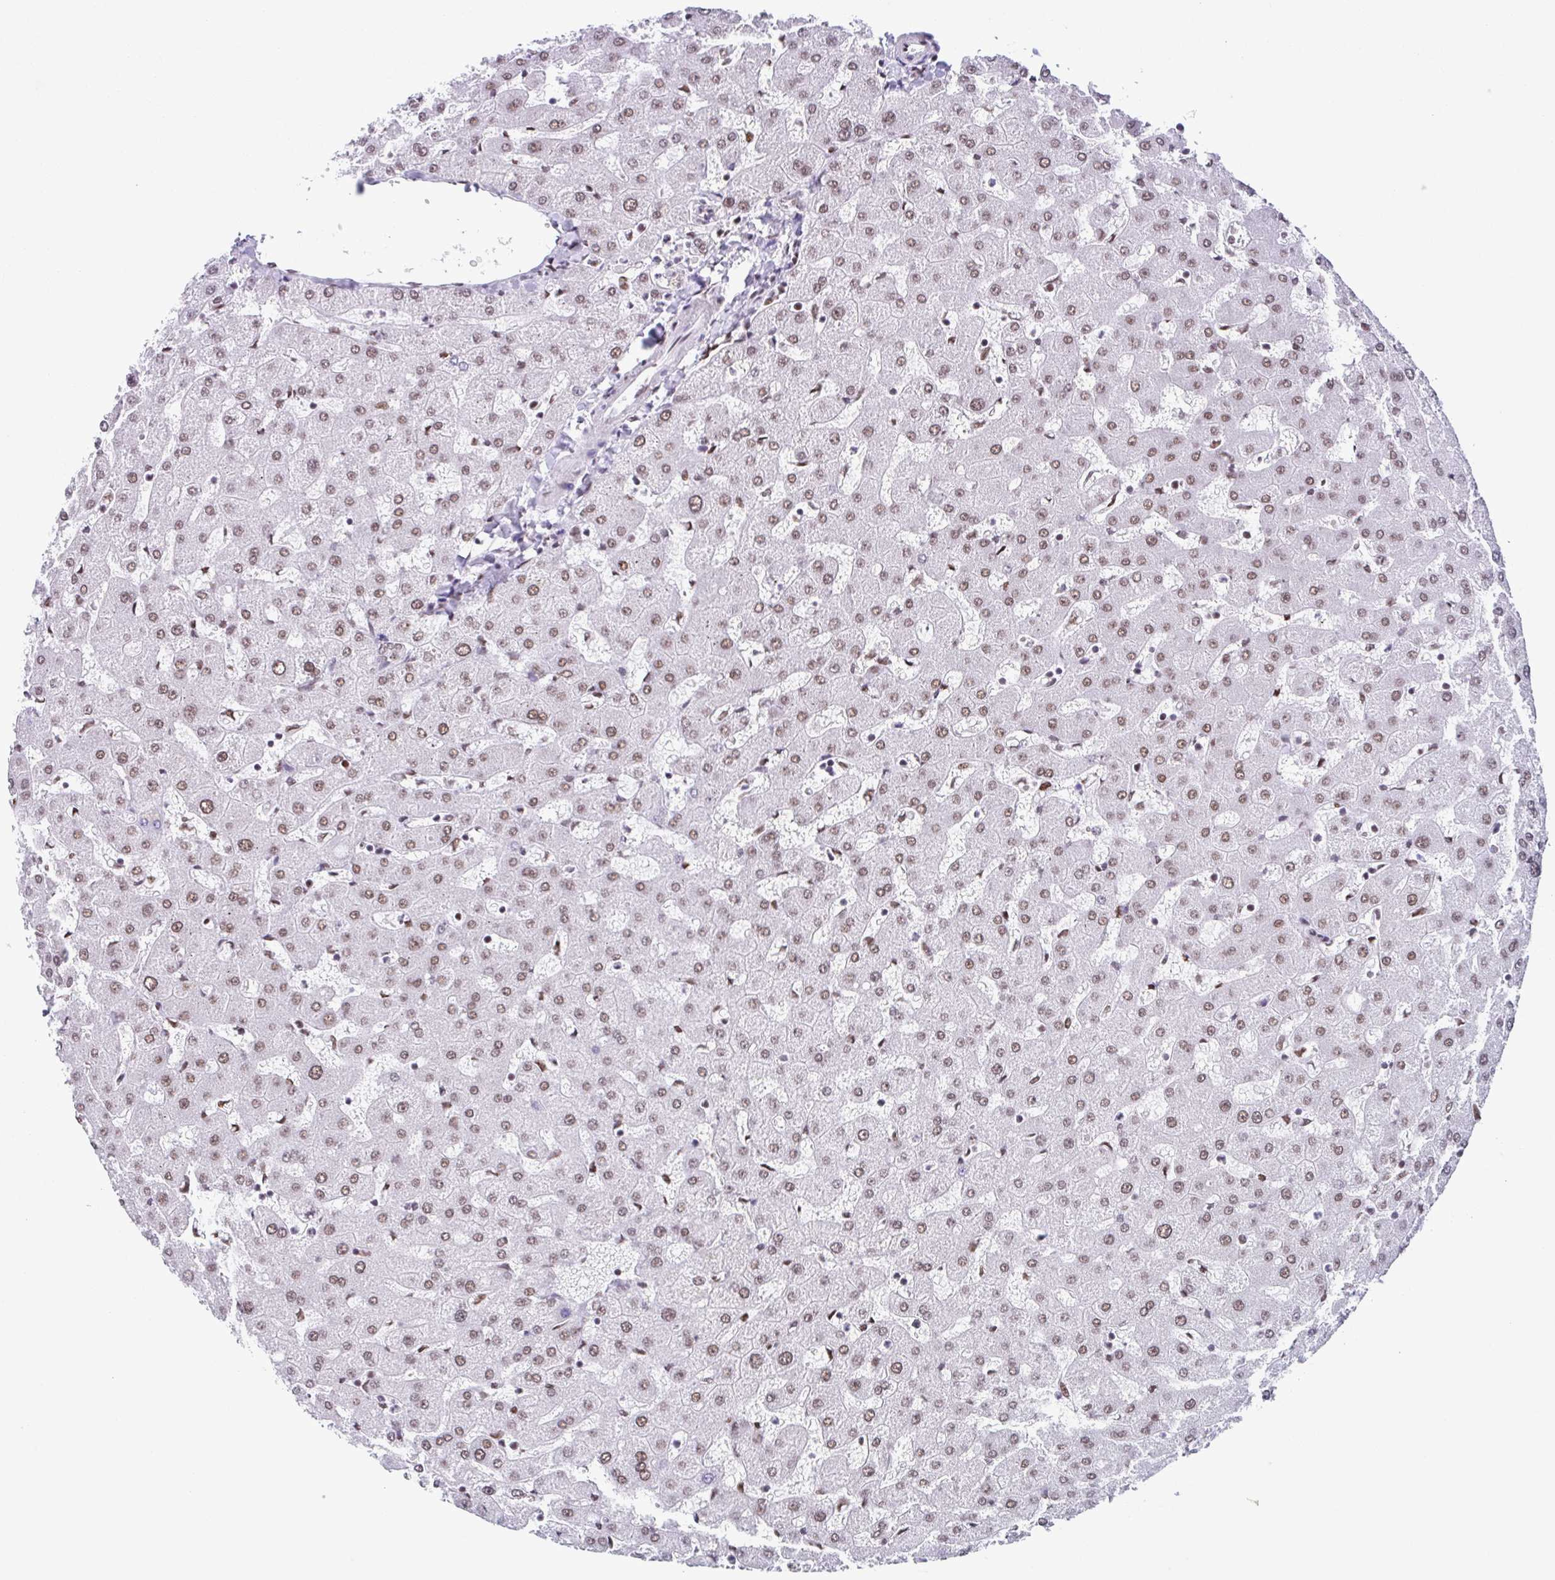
{"staining": {"intensity": "moderate", "quantity": ">75%", "location": "nuclear"}, "tissue": "liver", "cell_type": "Cholangiocytes", "image_type": "normal", "snomed": [{"axis": "morphology", "description": "Normal tissue, NOS"}, {"axis": "topography", "description": "Liver"}], "caption": "Liver stained with IHC reveals moderate nuclear staining in about >75% of cholangiocytes.", "gene": "KHDRBS1", "patient": {"sex": "female", "age": 63}}